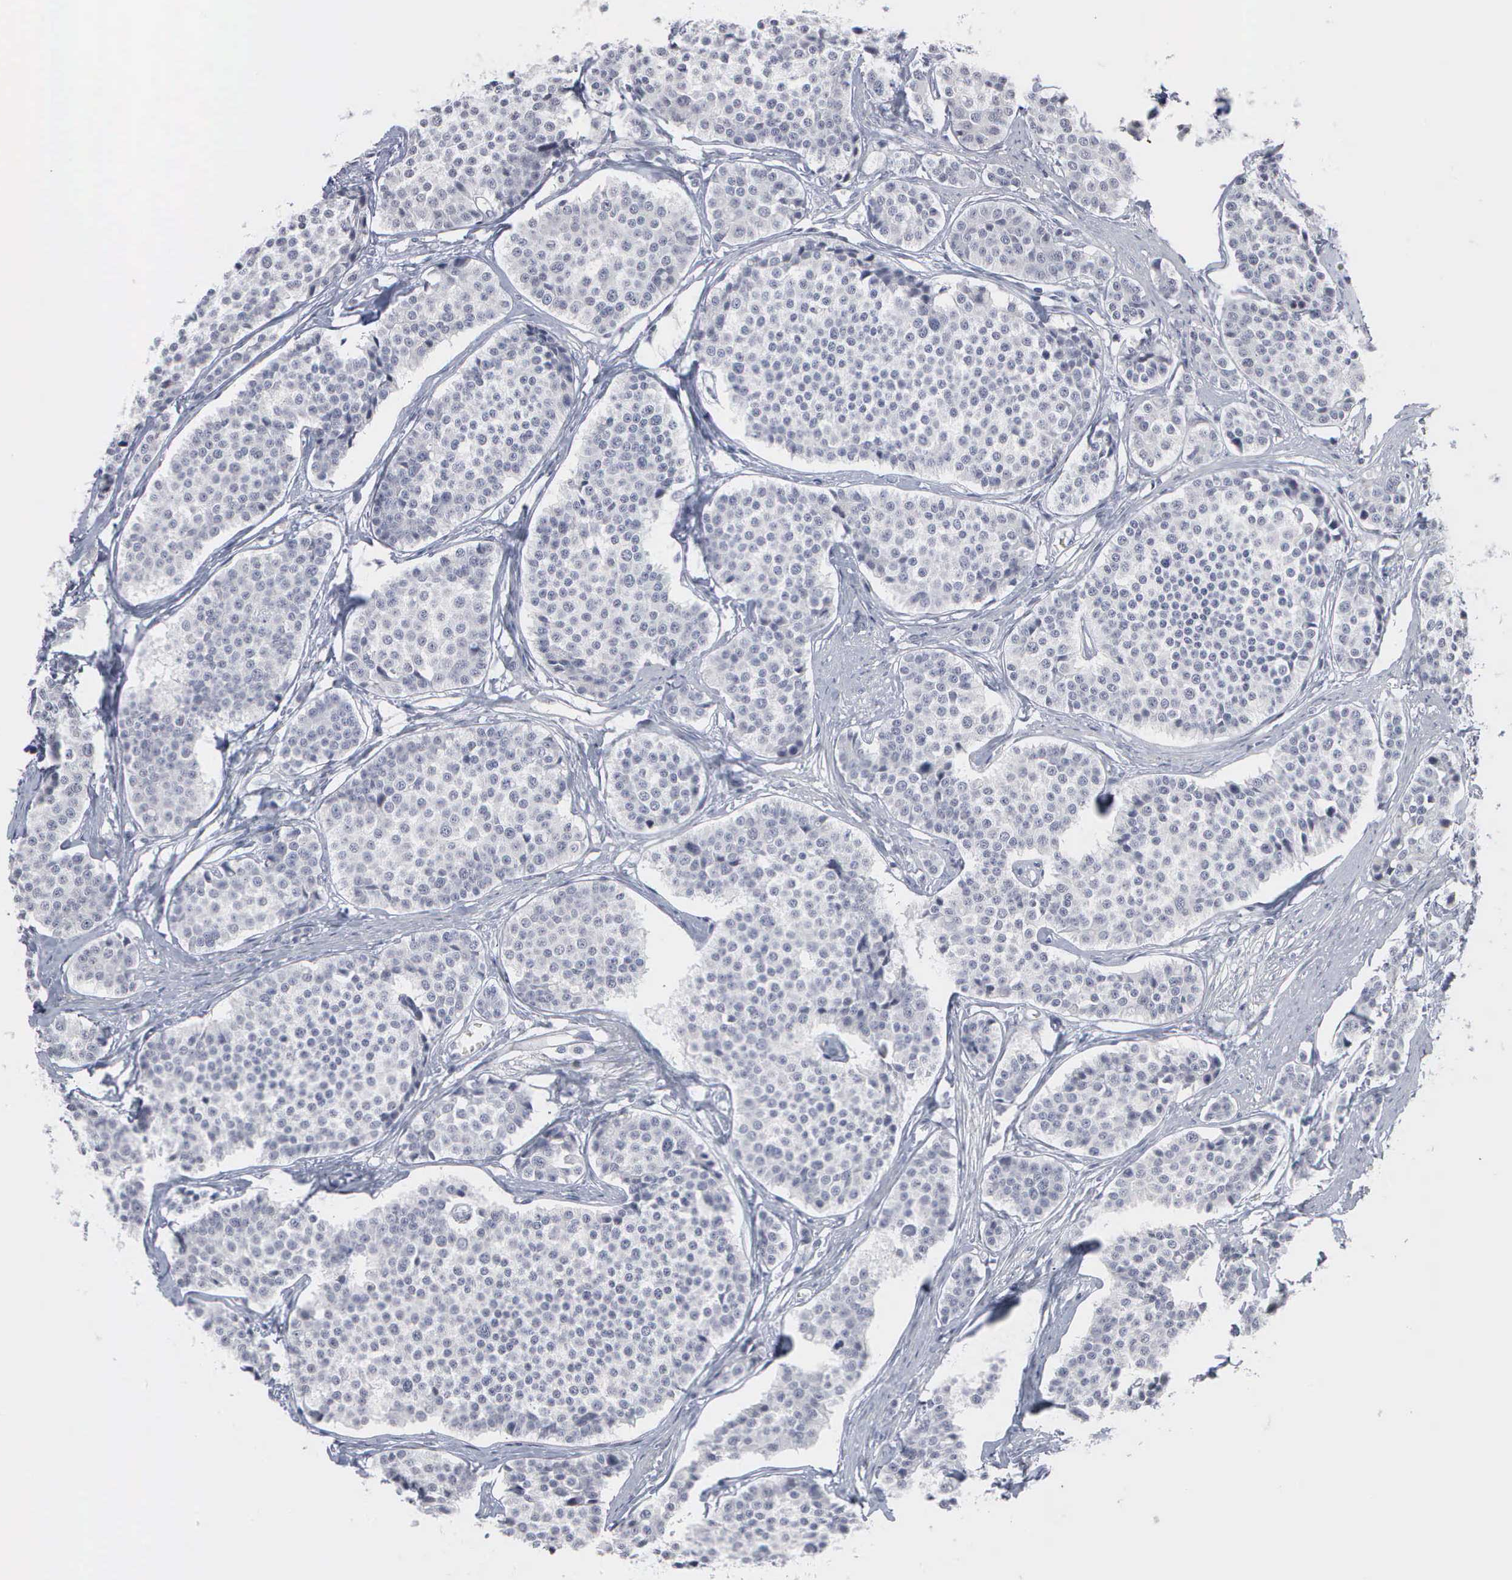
{"staining": {"intensity": "negative", "quantity": "none", "location": "none"}, "tissue": "carcinoid", "cell_type": "Tumor cells", "image_type": "cancer", "snomed": [{"axis": "morphology", "description": "Carcinoid, malignant, NOS"}, {"axis": "topography", "description": "Small intestine"}], "caption": "The image shows no staining of tumor cells in malignant carcinoid.", "gene": "SPIN3", "patient": {"sex": "male", "age": 60}}